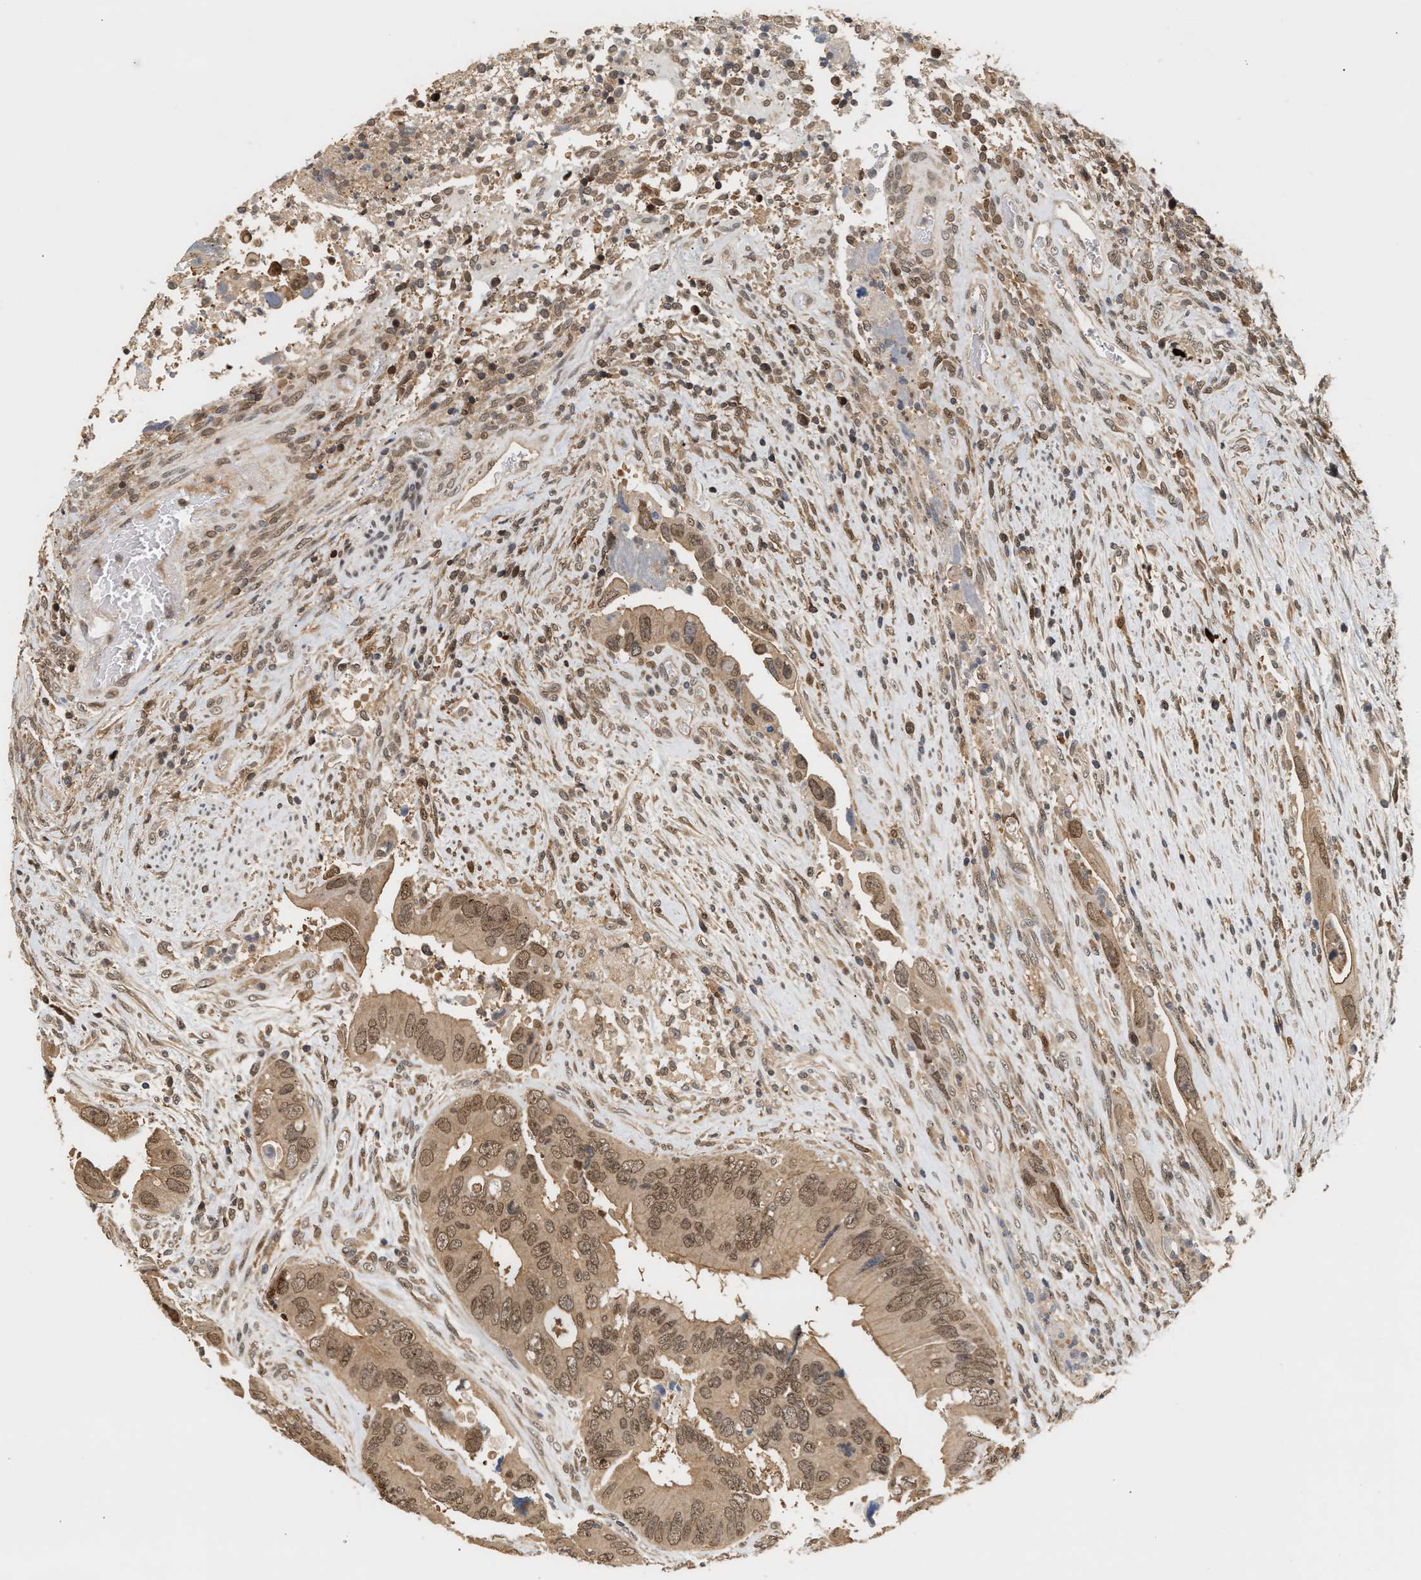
{"staining": {"intensity": "moderate", "quantity": ">75%", "location": "cytoplasmic/membranous,nuclear"}, "tissue": "colorectal cancer", "cell_type": "Tumor cells", "image_type": "cancer", "snomed": [{"axis": "morphology", "description": "Adenocarcinoma, NOS"}, {"axis": "topography", "description": "Rectum"}], "caption": "The immunohistochemical stain labels moderate cytoplasmic/membranous and nuclear expression in tumor cells of adenocarcinoma (colorectal) tissue.", "gene": "ABHD5", "patient": {"sex": "male", "age": 70}}